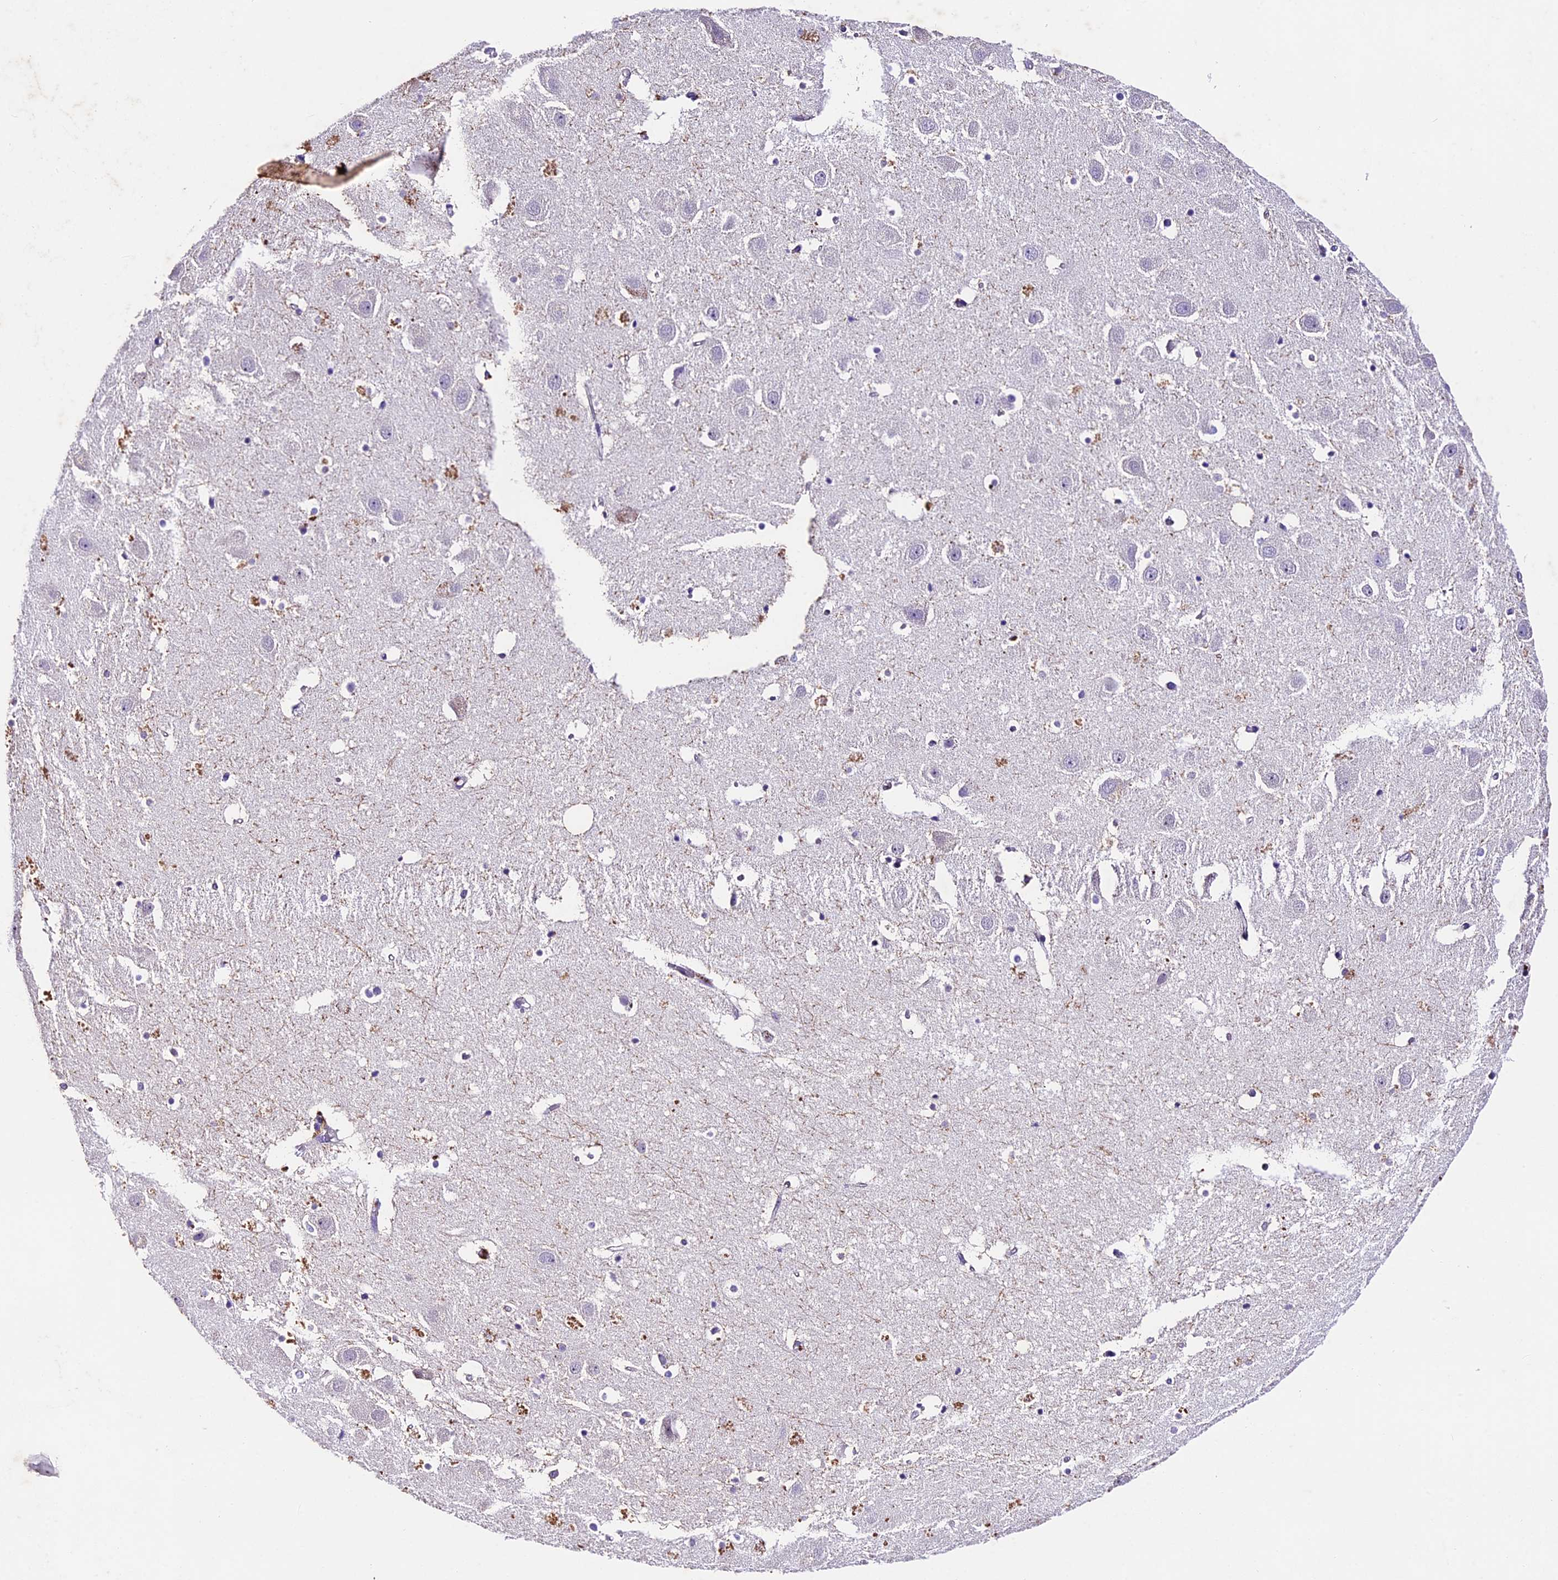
{"staining": {"intensity": "negative", "quantity": "none", "location": "none"}, "tissue": "hippocampus", "cell_type": "Glial cells", "image_type": "normal", "snomed": [{"axis": "morphology", "description": "Normal tissue, NOS"}, {"axis": "topography", "description": "Hippocampus"}], "caption": "Immunohistochemical staining of unremarkable human hippocampus displays no significant staining in glial cells. Brightfield microscopy of IHC stained with DAB (3,3'-diaminobenzidine) (brown) and hematoxylin (blue), captured at high magnification.", "gene": "IFT140", "patient": {"sex": "female", "age": 52}}